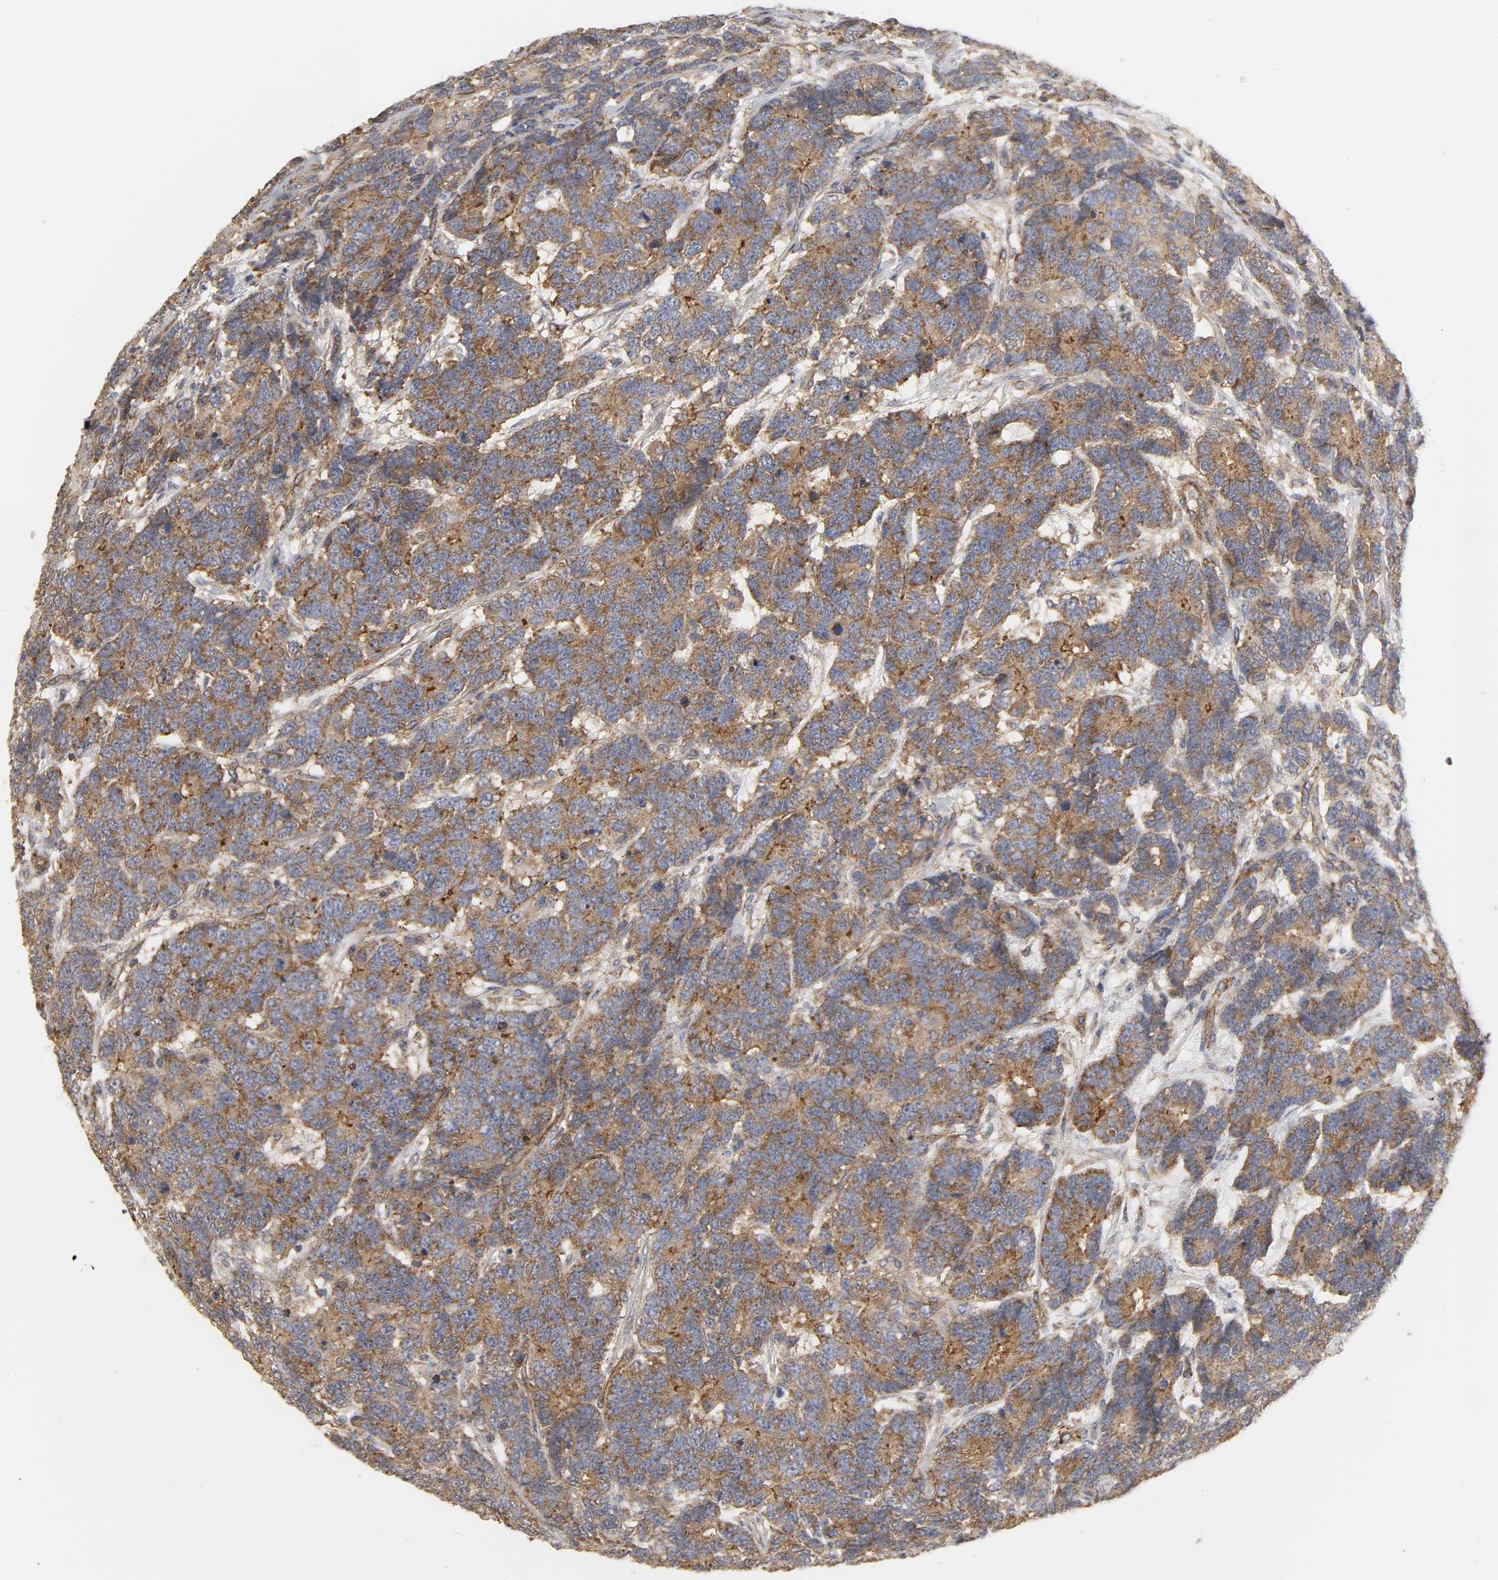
{"staining": {"intensity": "strong", "quantity": ">75%", "location": "cytoplasmic/membranous"}, "tissue": "testis cancer", "cell_type": "Tumor cells", "image_type": "cancer", "snomed": [{"axis": "morphology", "description": "Carcinoma, Embryonal, NOS"}, {"axis": "topography", "description": "Testis"}], "caption": "Protein expression analysis of testis cancer displays strong cytoplasmic/membranous positivity in about >75% of tumor cells. The protein is stained brown, and the nuclei are stained in blue (DAB IHC with brightfield microscopy, high magnification).", "gene": "SH3GLB1", "patient": {"sex": "male", "age": 26}}